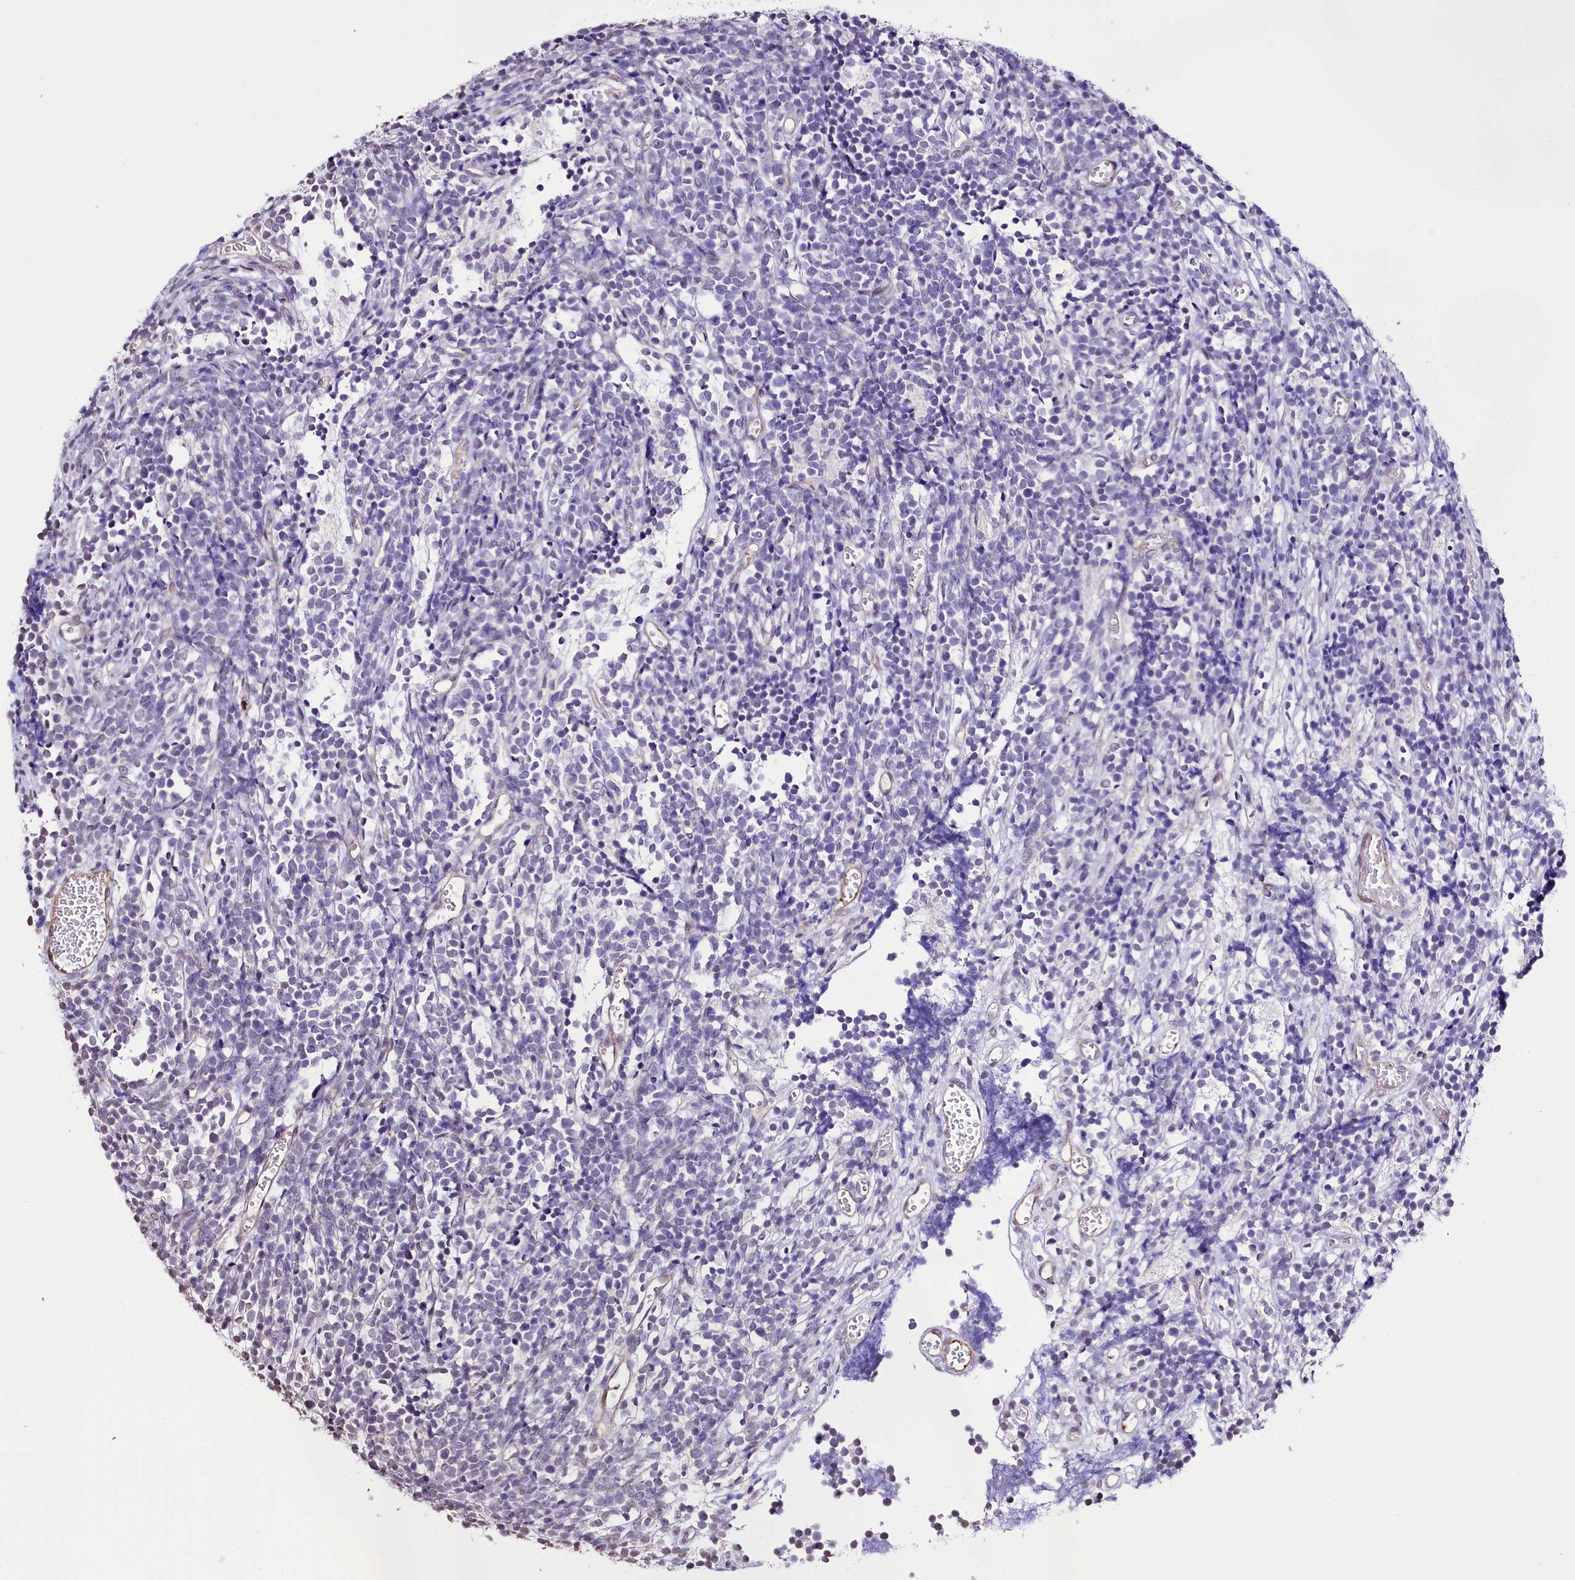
{"staining": {"intensity": "negative", "quantity": "none", "location": "none"}, "tissue": "glioma", "cell_type": "Tumor cells", "image_type": "cancer", "snomed": [{"axis": "morphology", "description": "Glioma, malignant, Low grade"}, {"axis": "topography", "description": "Brain"}], "caption": "There is no significant staining in tumor cells of glioma.", "gene": "ST7", "patient": {"sex": "female", "age": 1}}